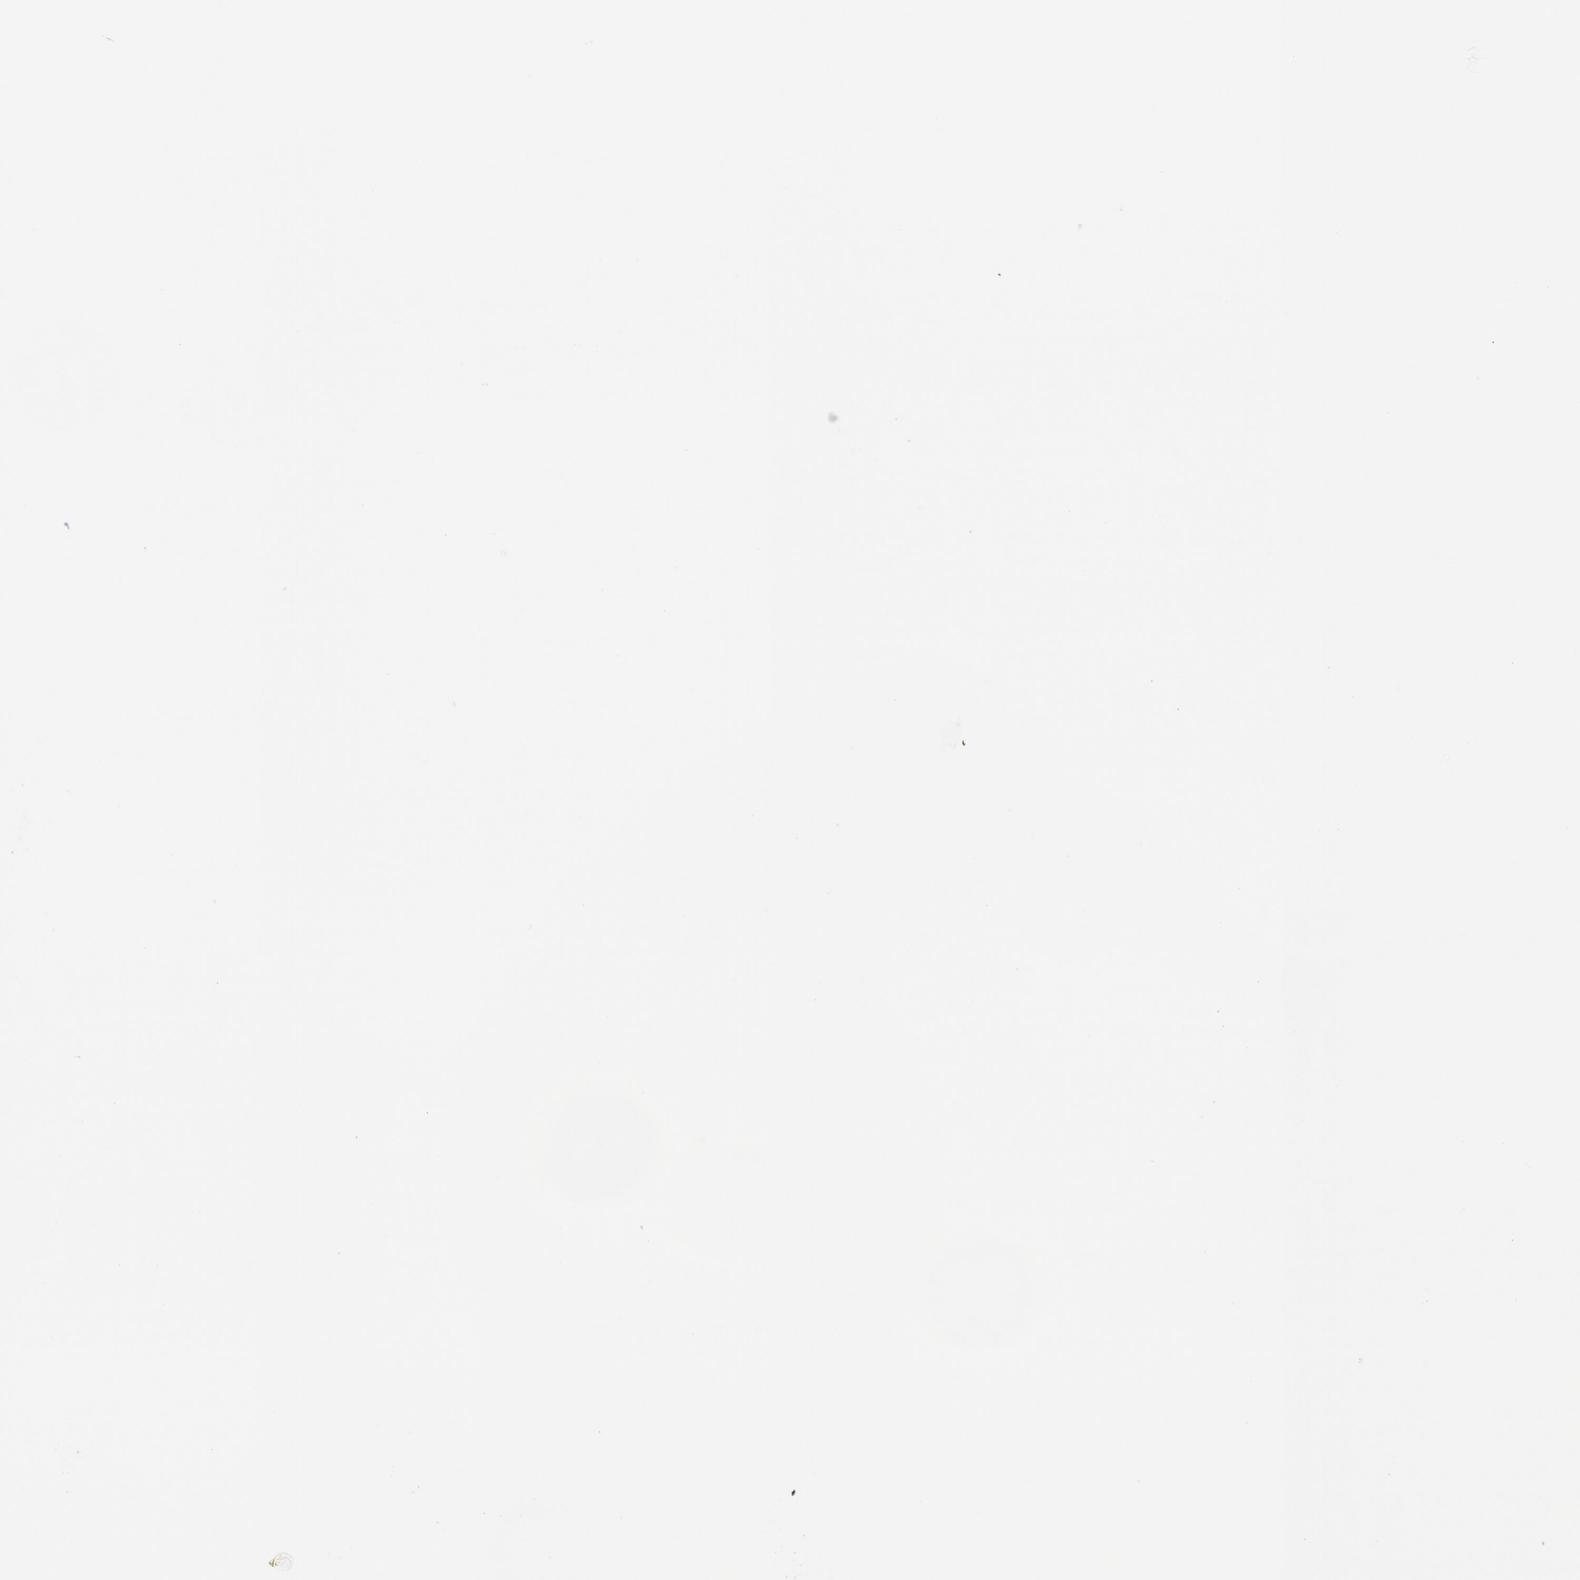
{"staining": {"intensity": "negative", "quantity": "none", "location": "none"}, "tissue": "skin", "cell_type": "Fibroblasts", "image_type": "normal", "snomed": [{"axis": "morphology", "description": "Normal tissue, NOS"}, {"axis": "topography", "description": "Skin"}], "caption": "Fibroblasts show no significant protein expression in benign skin. (DAB immunohistochemistry with hematoxylin counter stain).", "gene": "CIDEB", "patient": {"sex": "female", "age": 4}}